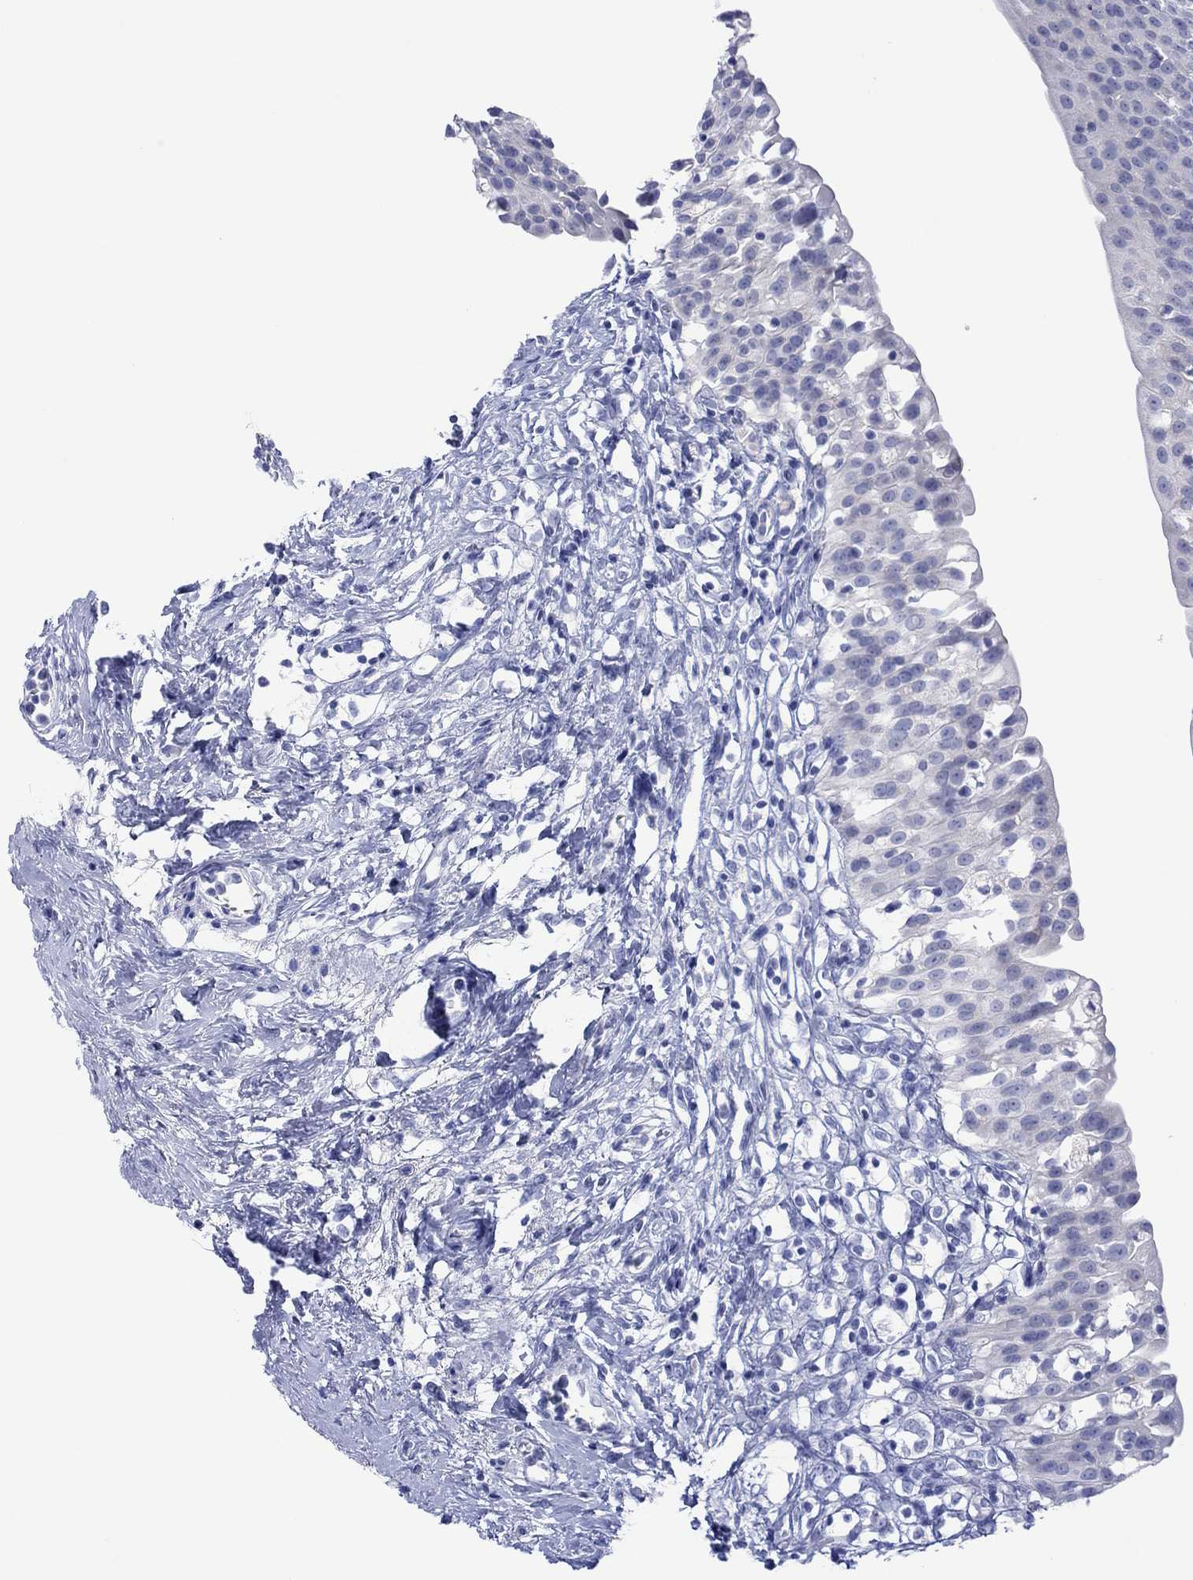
{"staining": {"intensity": "negative", "quantity": "none", "location": "none"}, "tissue": "urinary bladder", "cell_type": "Urothelial cells", "image_type": "normal", "snomed": [{"axis": "morphology", "description": "Normal tissue, NOS"}, {"axis": "topography", "description": "Urinary bladder"}], "caption": "This is an immunohistochemistry micrograph of benign urinary bladder. There is no staining in urothelial cells.", "gene": "MLANA", "patient": {"sex": "male", "age": 76}}